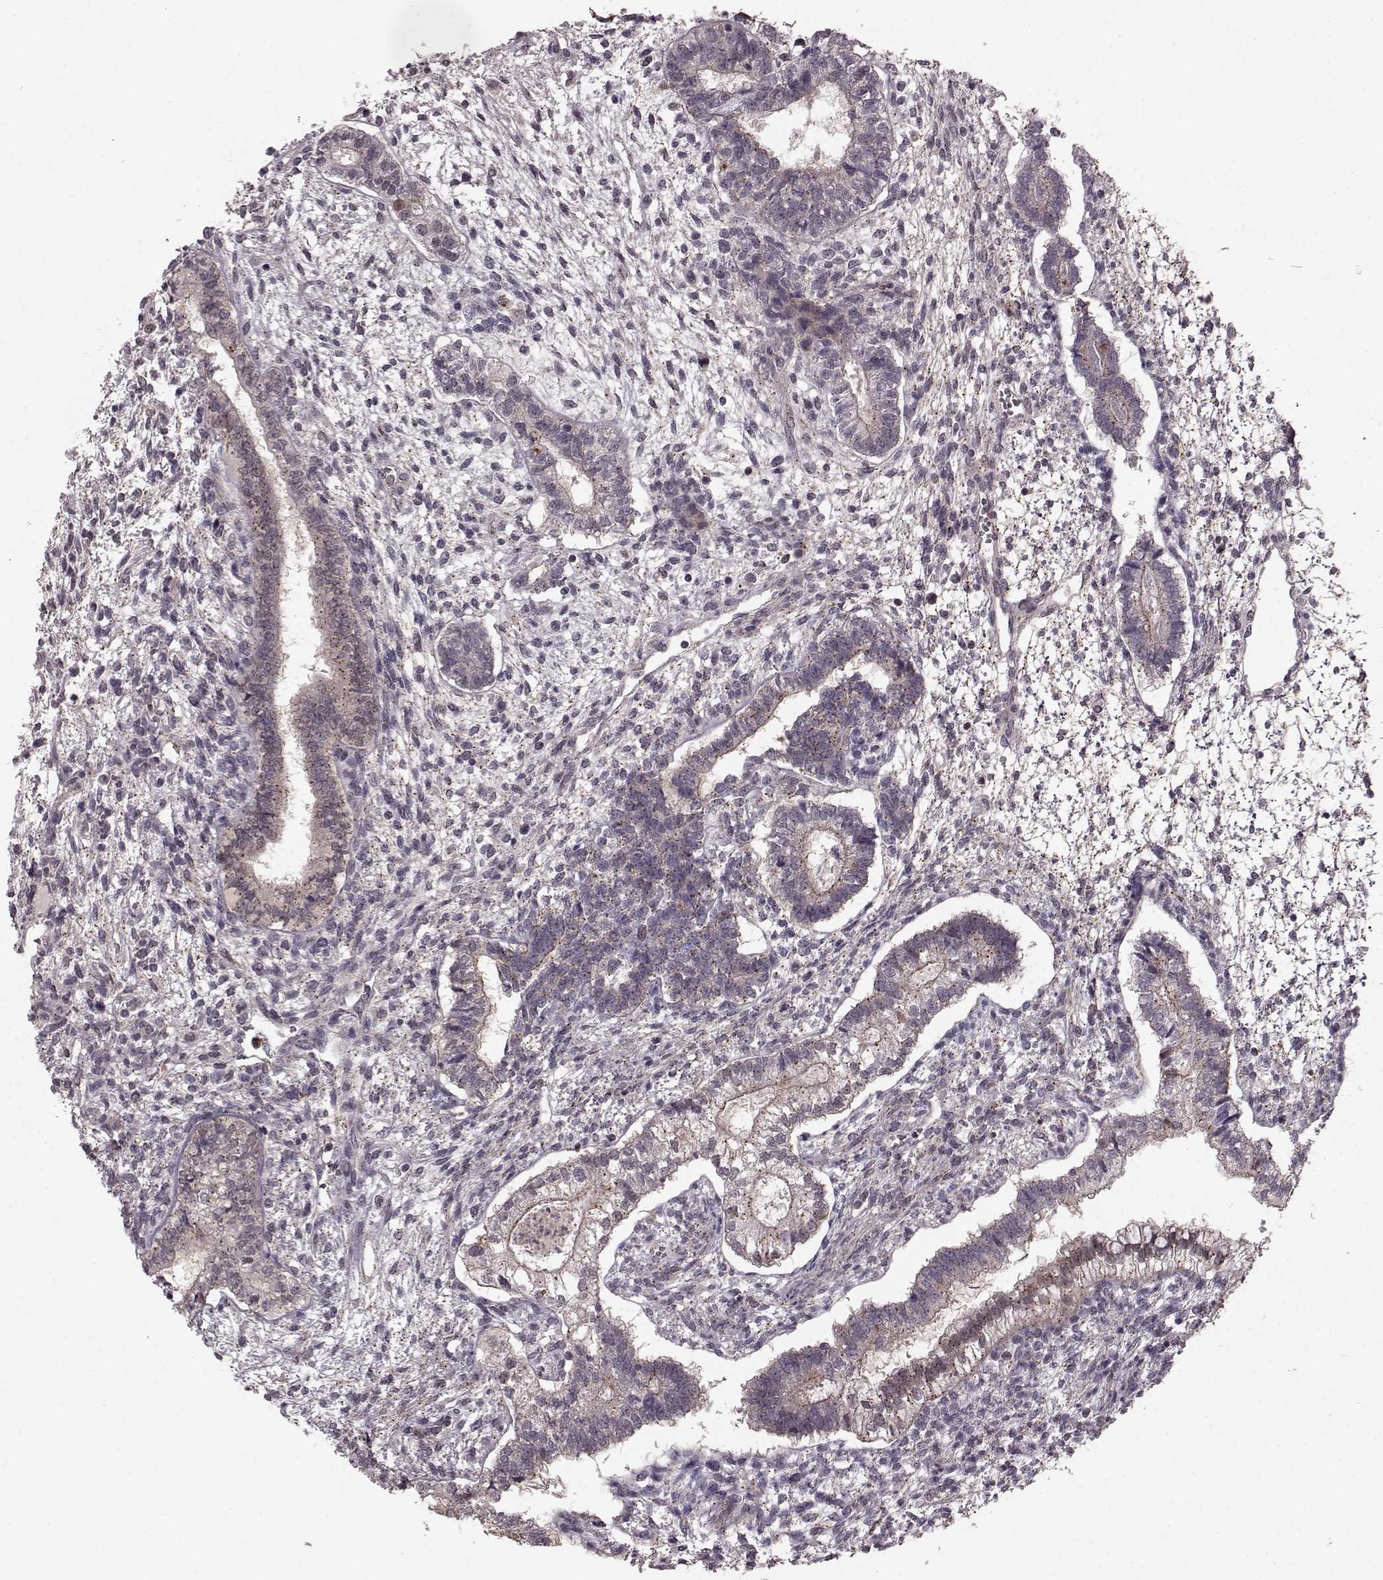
{"staining": {"intensity": "weak", "quantity": "25%-75%", "location": "cytoplasmic/membranous"}, "tissue": "testis cancer", "cell_type": "Tumor cells", "image_type": "cancer", "snomed": [{"axis": "morphology", "description": "Carcinoma, Embryonal, NOS"}, {"axis": "topography", "description": "Testis"}], "caption": "High-magnification brightfield microscopy of embryonal carcinoma (testis) stained with DAB (3,3'-diaminobenzidine) (brown) and counterstained with hematoxylin (blue). tumor cells exhibit weak cytoplasmic/membranous positivity is identified in about25%-75% of cells.", "gene": "GSS", "patient": {"sex": "male", "age": 37}}